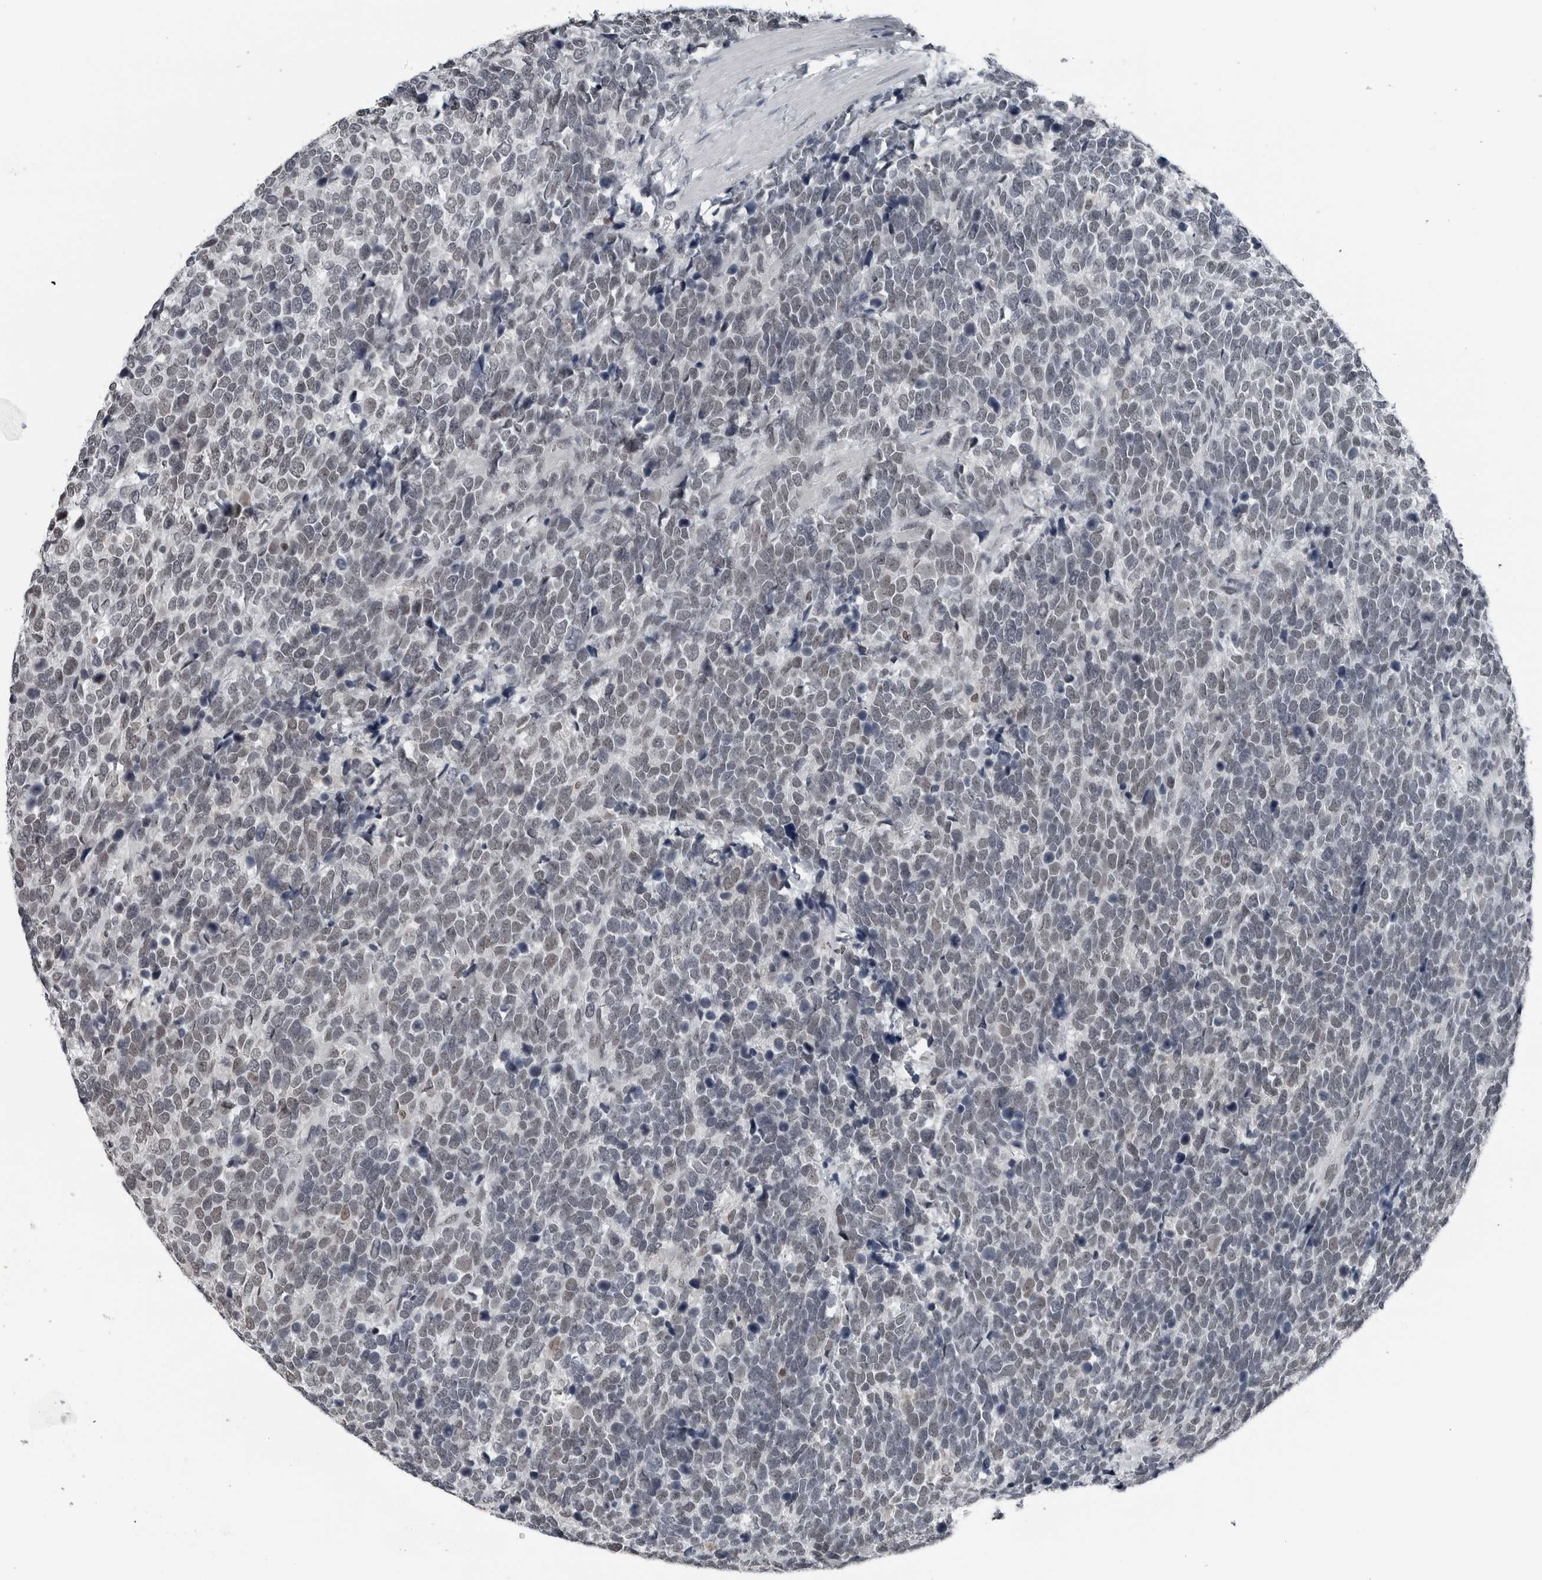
{"staining": {"intensity": "weak", "quantity": "<25%", "location": "nuclear"}, "tissue": "urothelial cancer", "cell_type": "Tumor cells", "image_type": "cancer", "snomed": [{"axis": "morphology", "description": "Urothelial carcinoma, High grade"}, {"axis": "topography", "description": "Urinary bladder"}], "caption": "This is a image of immunohistochemistry (IHC) staining of urothelial cancer, which shows no staining in tumor cells.", "gene": "AKR1A1", "patient": {"sex": "female", "age": 82}}